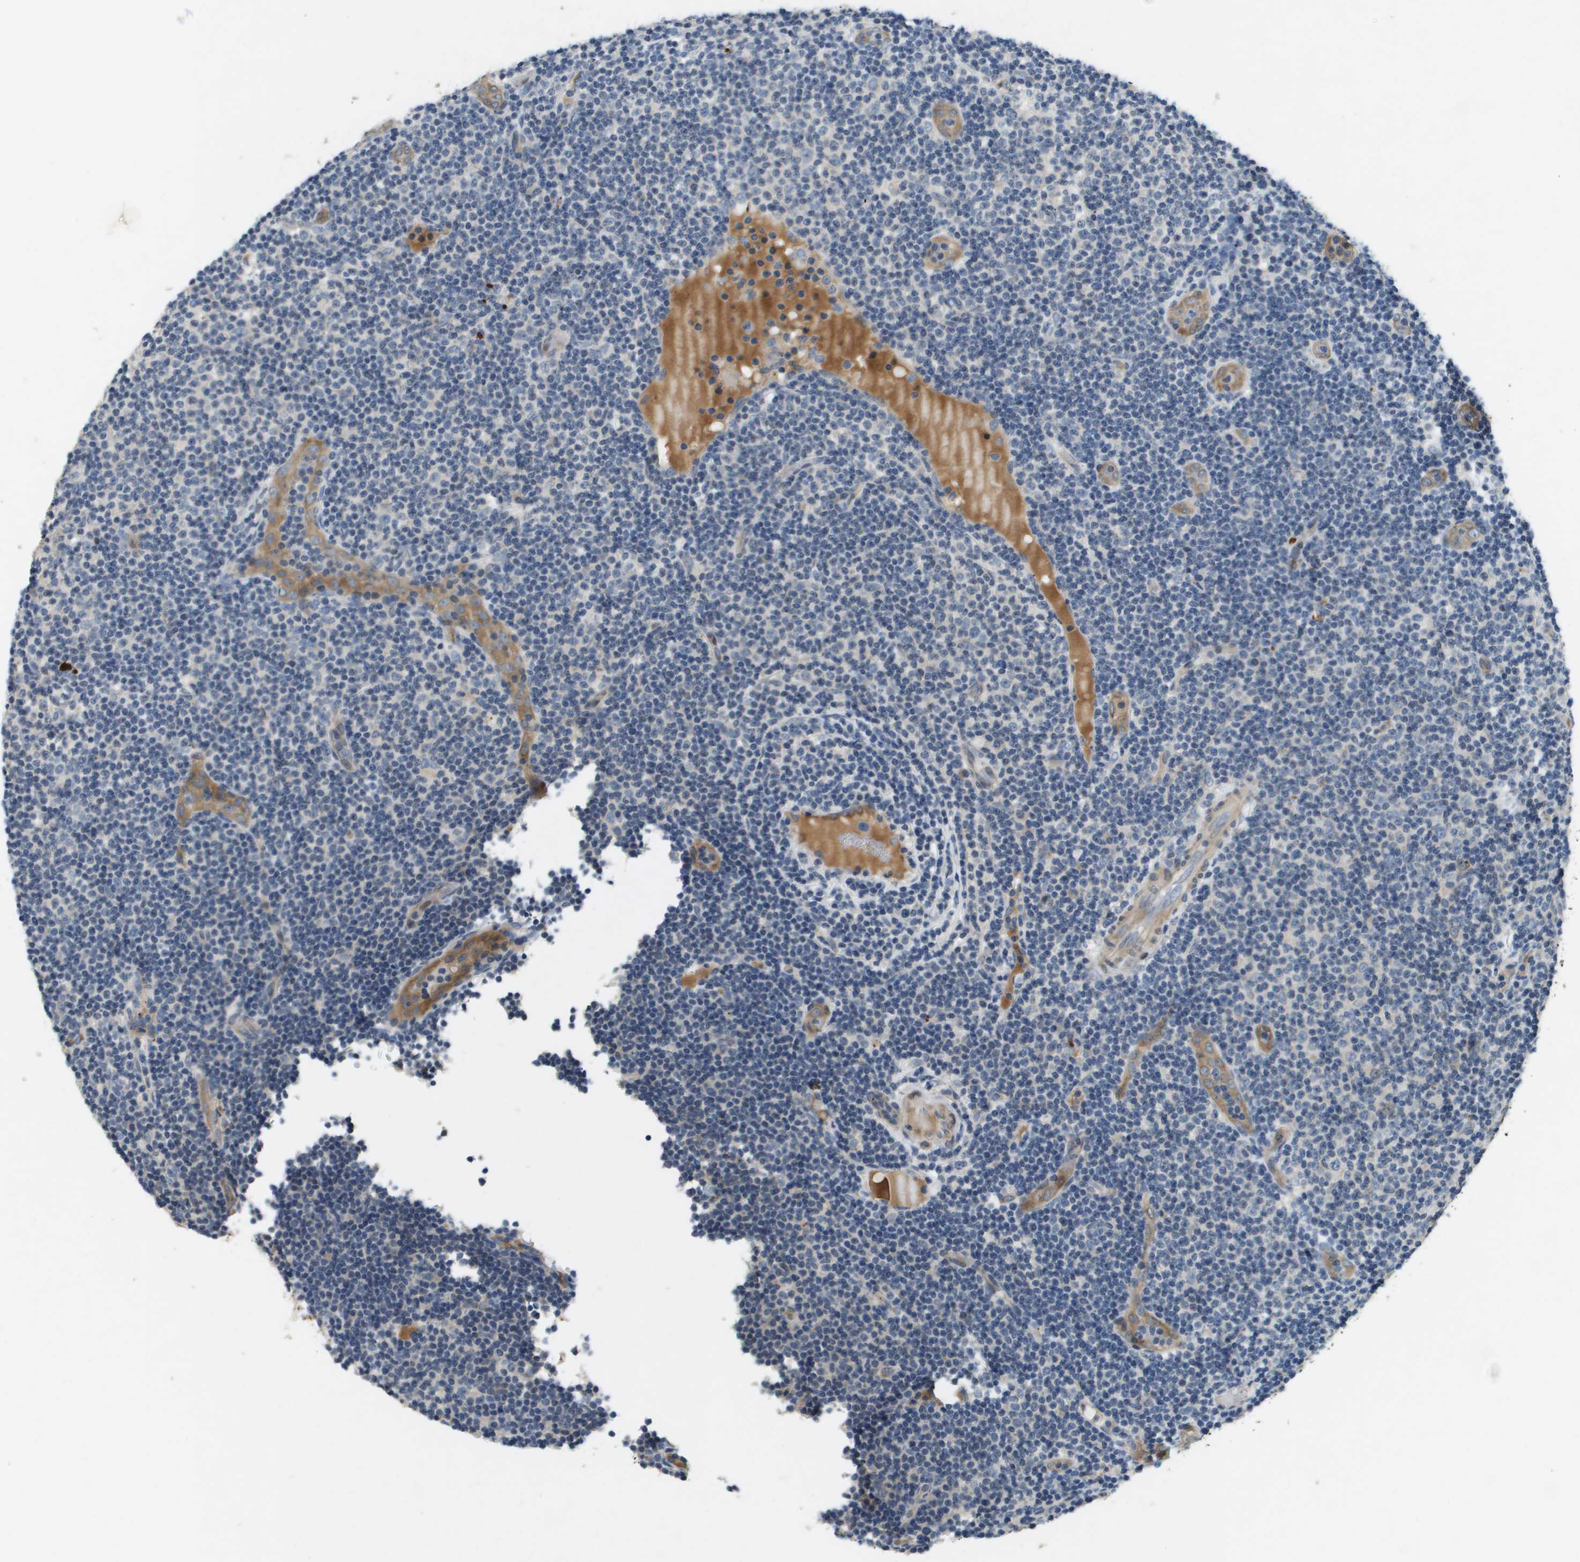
{"staining": {"intensity": "negative", "quantity": "none", "location": "none"}, "tissue": "lymphoma", "cell_type": "Tumor cells", "image_type": "cancer", "snomed": [{"axis": "morphology", "description": "Malignant lymphoma, non-Hodgkin's type, Low grade"}, {"axis": "topography", "description": "Lymph node"}], "caption": "Lymphoma stained for a protein using immunohistochemistry (IHC) shows no expression tumor cells.", "gene": "PGAP3", "patient": {"sex": "male", "age": 83}}